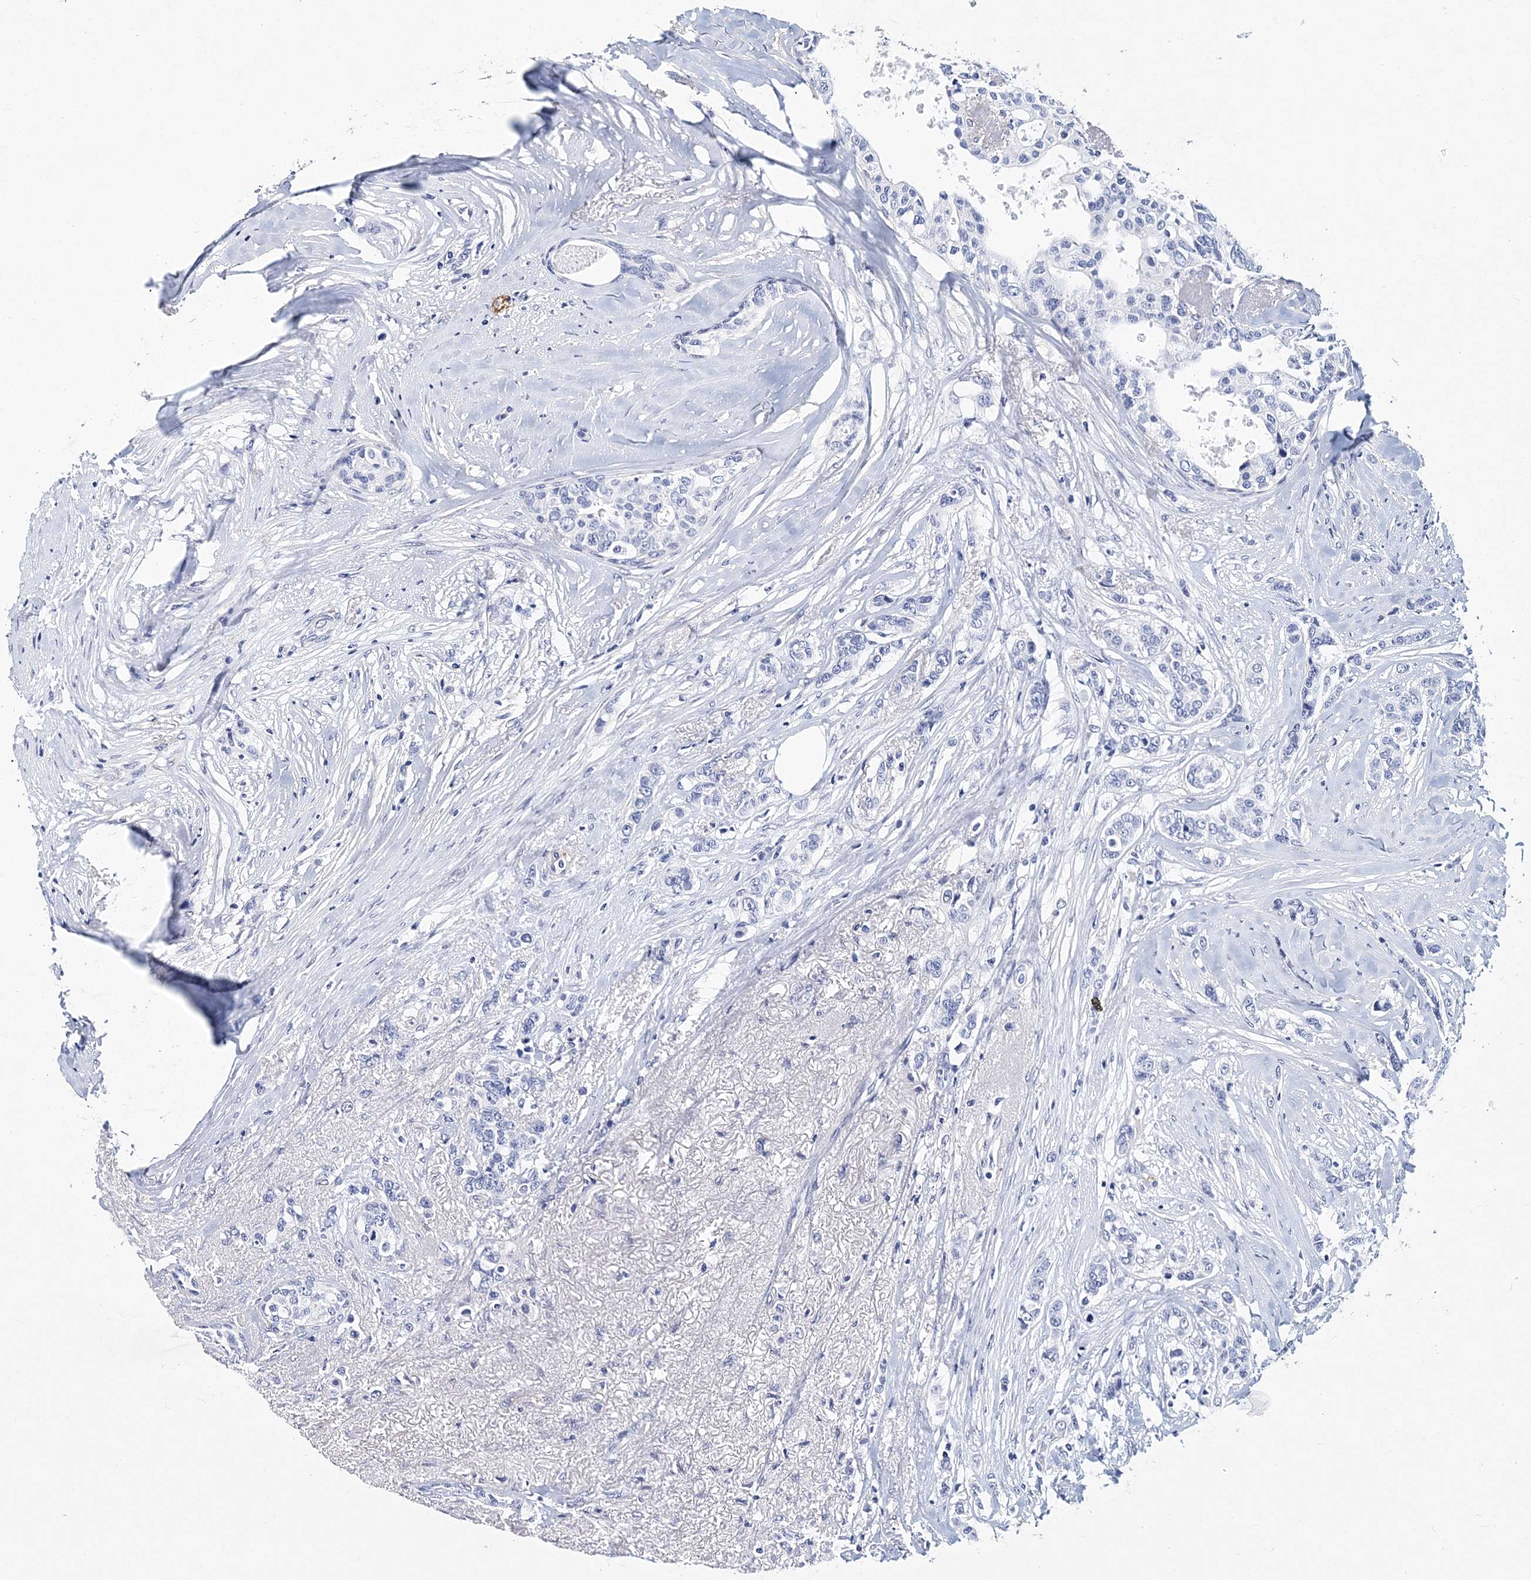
{"staining": {"intensity": "negative", "quantity": "none", "location": "none"}, "tissue": "breast cancer", "cell_type": "Tumor cells", "image_type": "cancer", "snomed": [{"axis": "morphology", "description": "Lobular carcinoma"}, {"axis": "topography", "description": "Breast"}], "caption": "There is no significant staining in tumor cells of breast cancer.", "gene": "ITGA2B", "patient": {"sex": "female", "age": 51}}